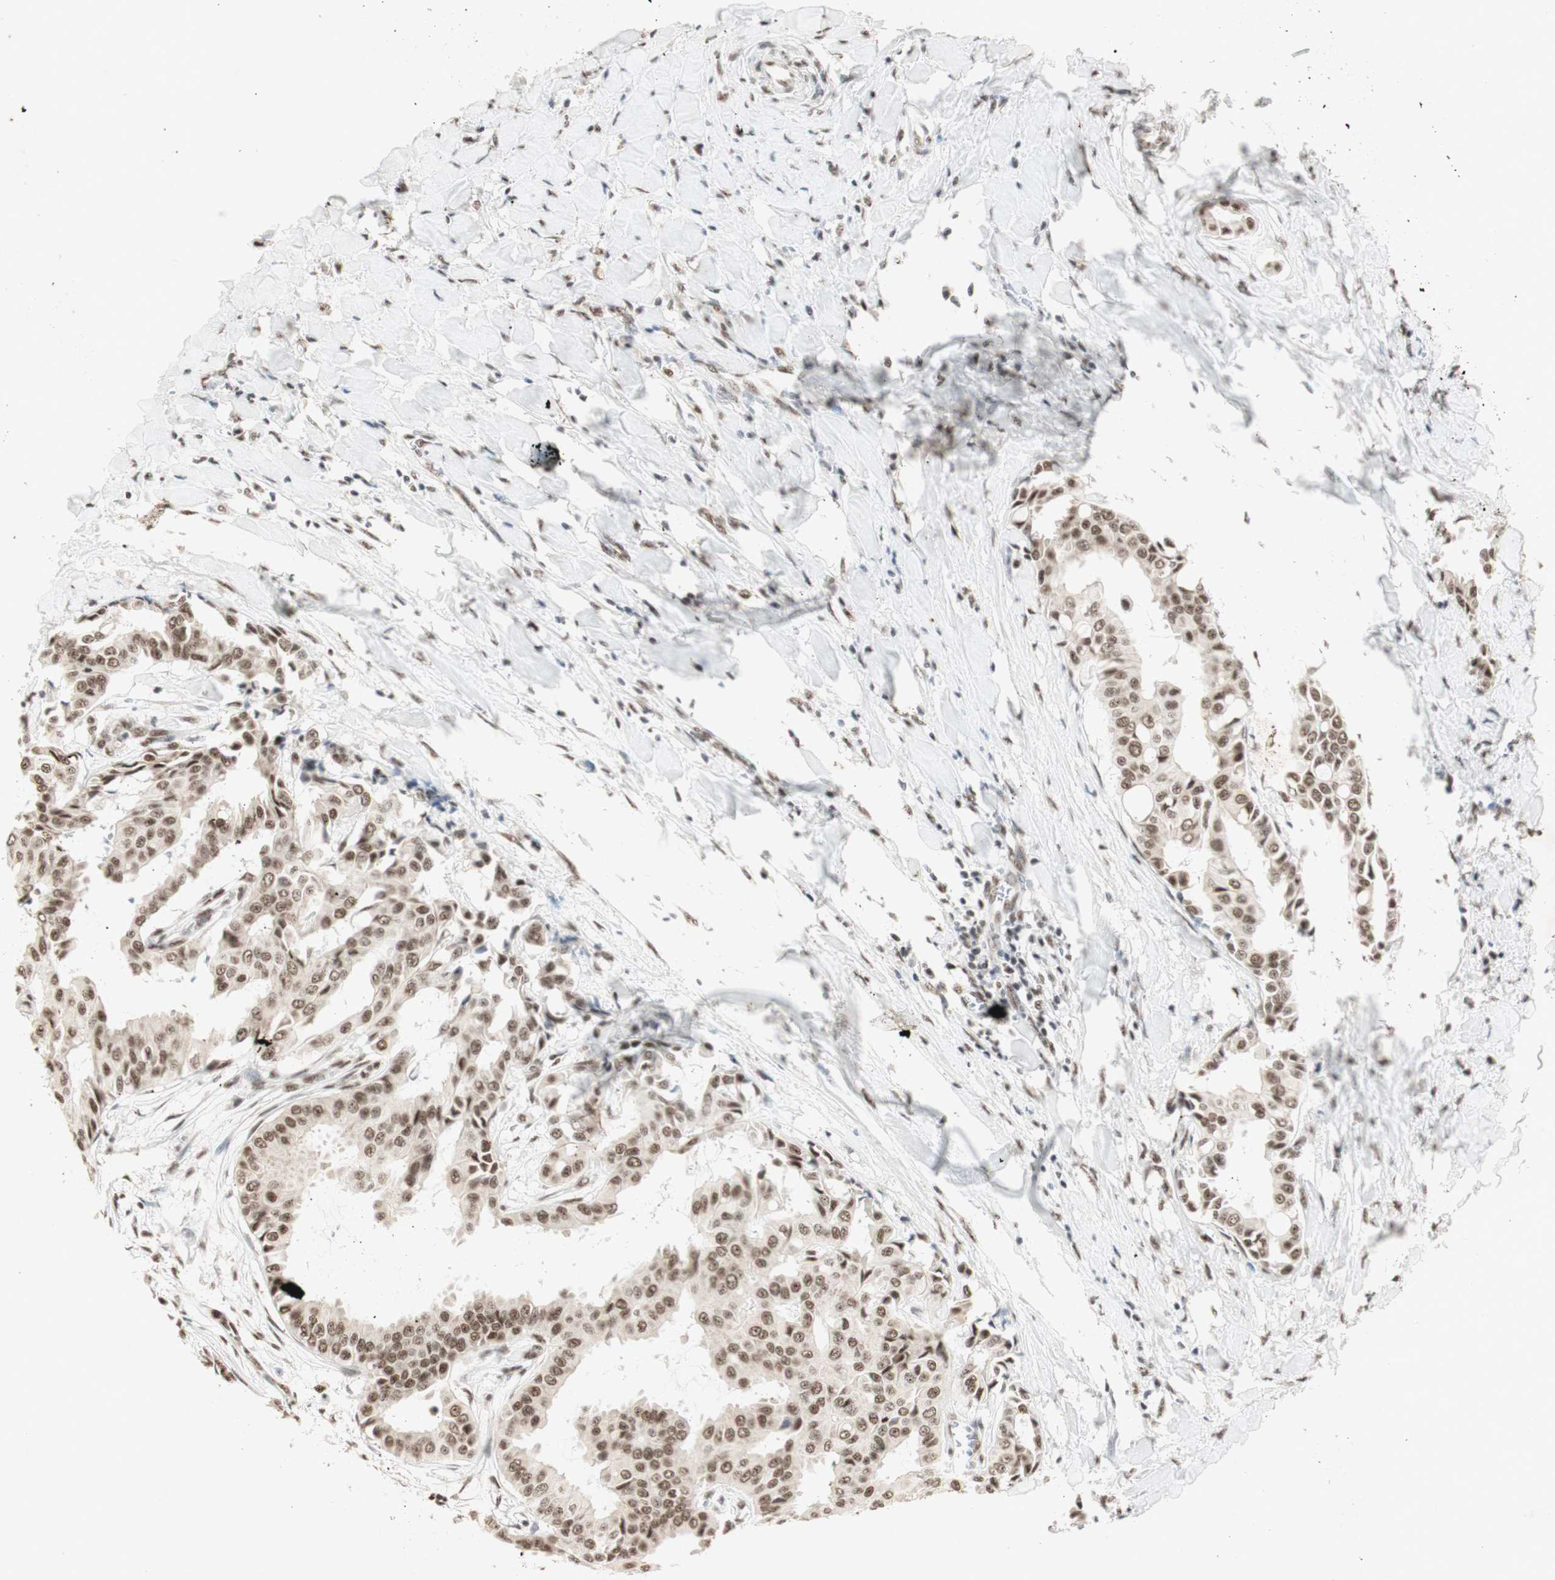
{"staining": {"intensity": "moderate", "quantity": ">75%", "location": "nuclear"}, "tissue": "head and neck cancer", "cell_type": "Tumor cells", "image_type": "cancer", "snomed": [{"axis": "morphology", "description": "Adenocarcinoma, NOS"}, {"axis": "topography", "description": "Salivary gland"}, {"axis": "topography", "description": "Head-Neck"}], "caption": "Head and neck cancer tissue shows moderate nuclear expression in approximately >75% of tumor cells", "gene": "SNRPB", "patient": {"sex": "female", "age": 59}}